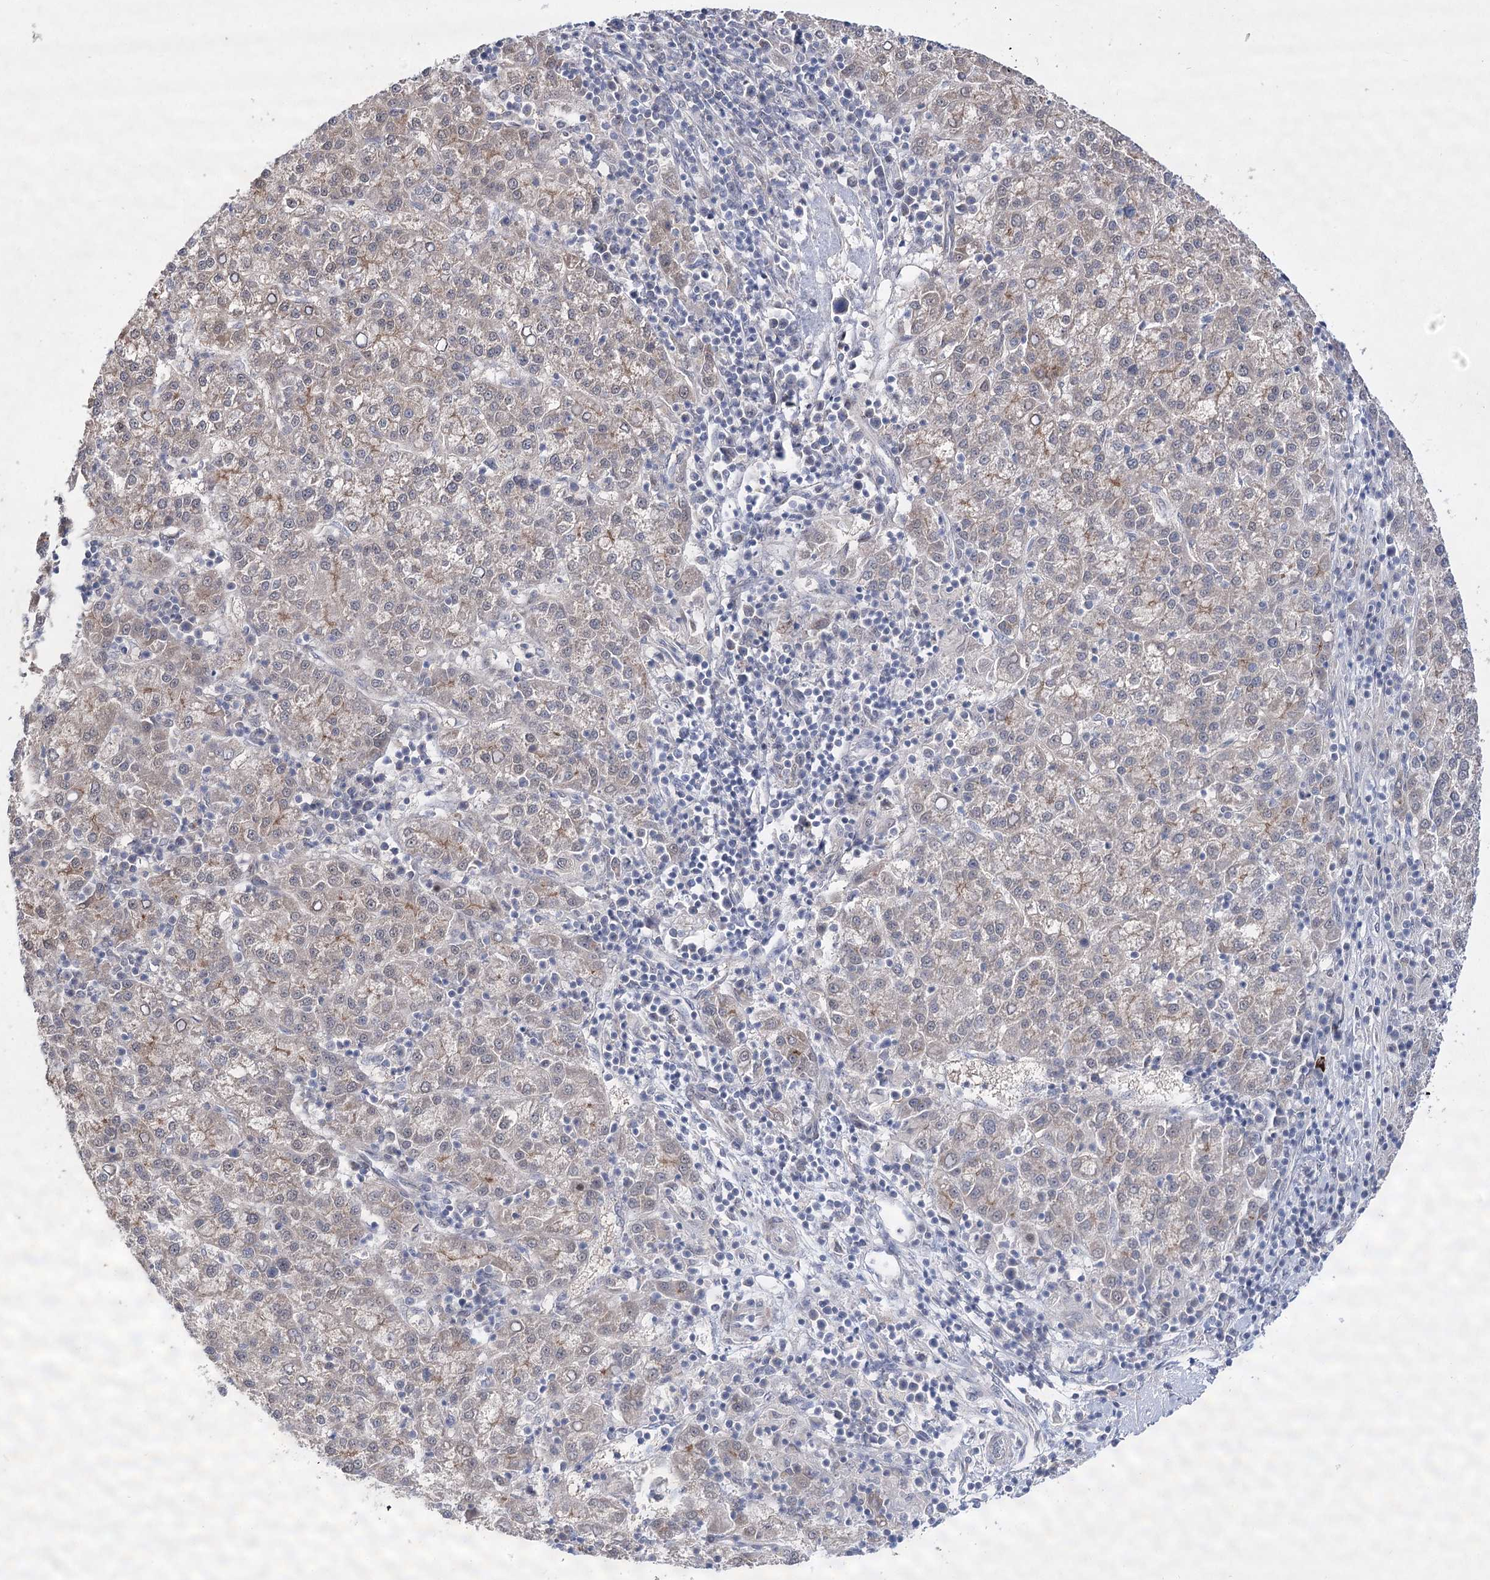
{"staining": {"intensity": "weak", "quantity": "25%-75%", "location": "cytoplasmic/membranous"}, "tissue": "liver cancer", "cell_type": "Tumor cells", "image_type": "cancer", "snomed": [{"axis": "morphology", "description": "Carcinoma, Hepatocellular, NOS"}, {"axis": "topography", "description": "Liver"}], "caption": "The micrograph displays immunohistochemical staining of liver cancer (hepatocellular carcinoma). There is weak cytoplasmic/membranous positivity is seen in about 25%-75% of tumor cells. (Brightfield microscopy of DAB IHC at high magnification).", "gene": "ARHGAP32", "patient": {"sex": "female", "age": 58}}